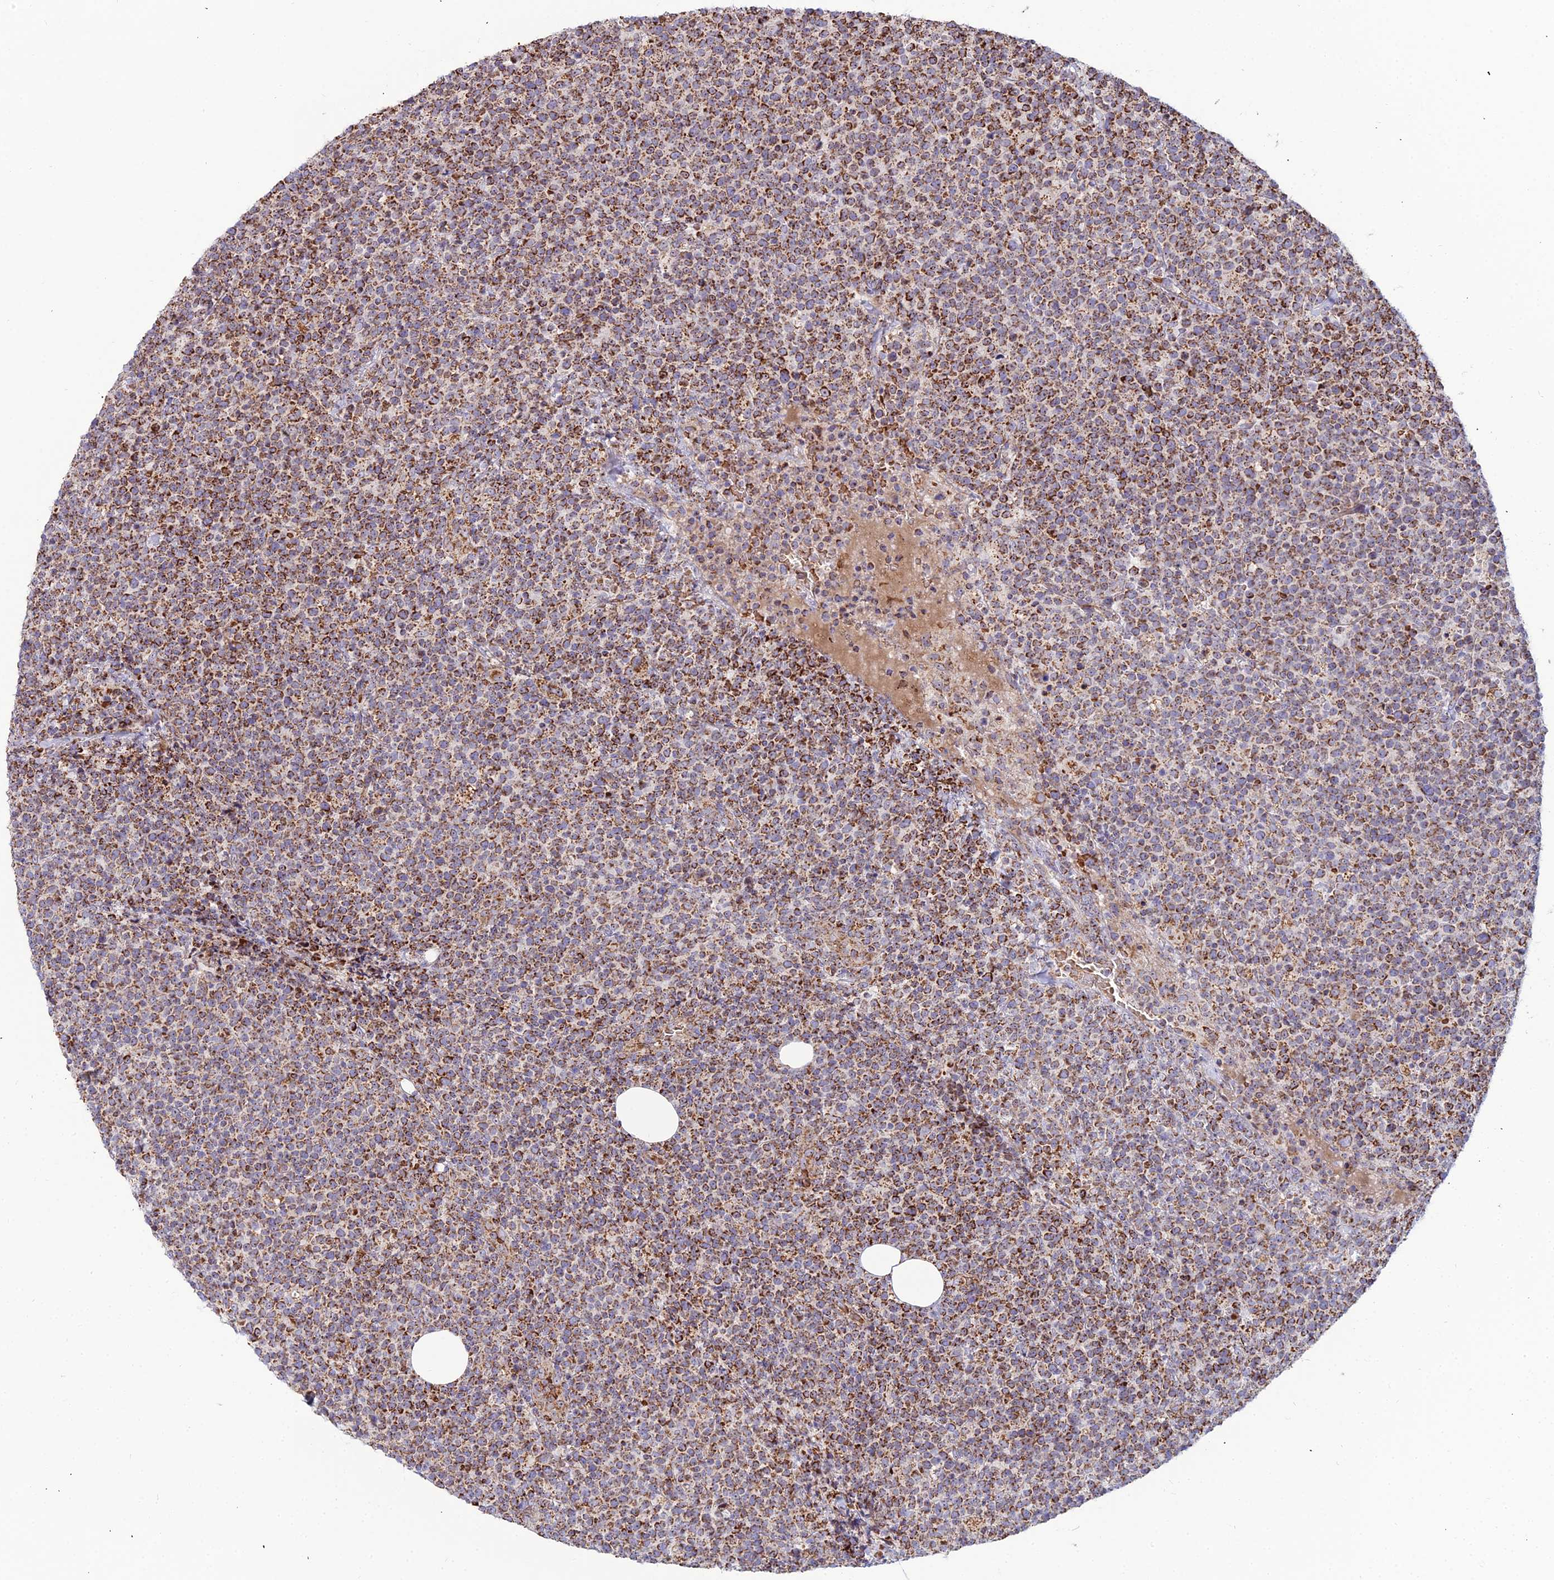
{"staining": {"intensity": "strong", "quantity": ">75%", "location": "cytoplasmic/membranous"}, "tissue": "lymphoma", "cell_type": "Tumor cells", "image_type": "cancer", "snomed": [{"axis": "morphology", "description": "Malignant lymphoma, non-Hodgkin's type, High grade"}, {"axis": "topography", "description": "Lymph node"}], "caption": "This is a photomicrograph of immunohistochemistry staining of malignant lymphoma, non-Hodgkin's type (high-grade), which shows strong positivity in the cytoplasmic/membranous of tumor cells.", "gene": "SLC35F4", "patient": {"sex": "male", "age": 61}}